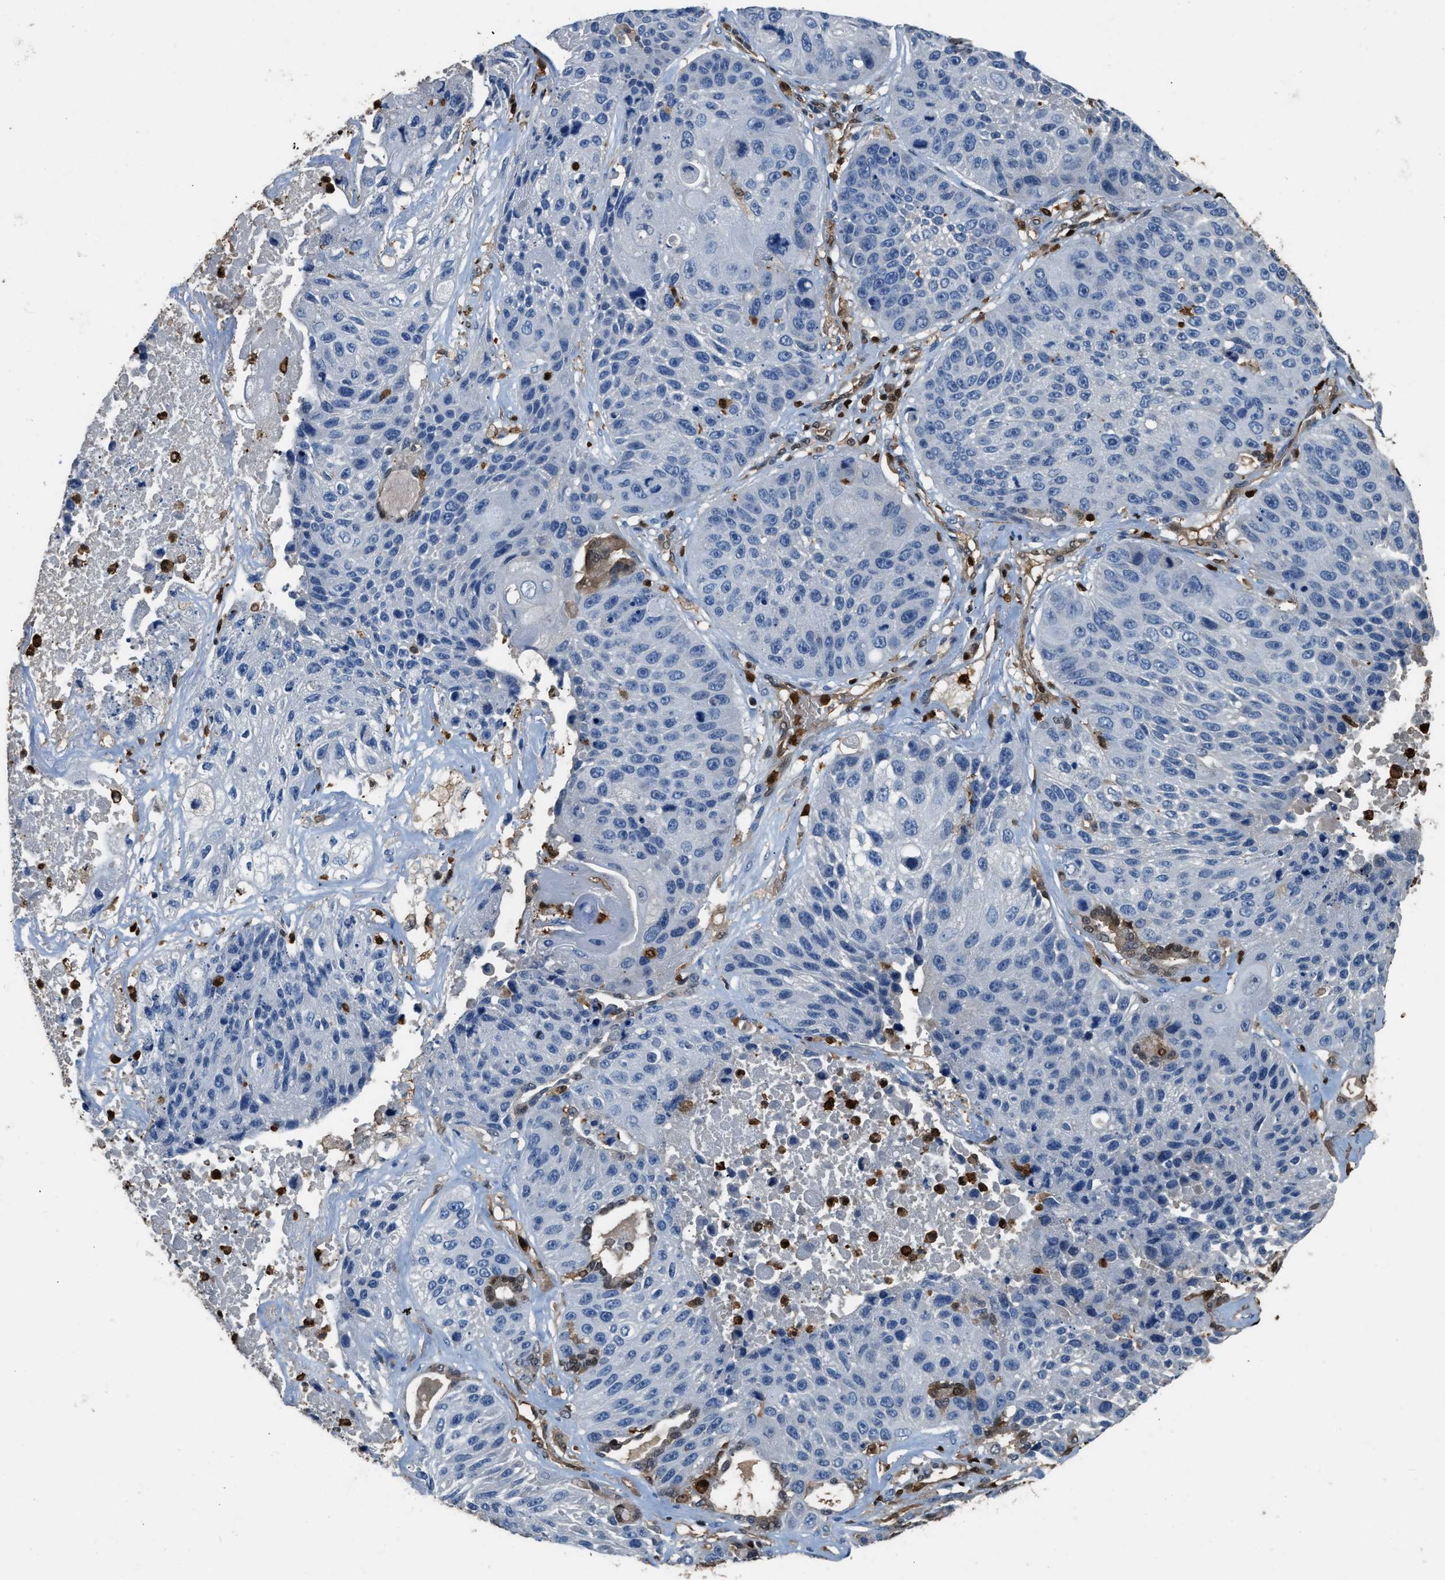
{"staining": {"intensity": "negative", "quantity": "none", "location": "none"}, "tissue": "lung cancer", "cell_type": "Tumor cells", "image_type": "cancer", "snomed": [{"axis": "morphology", "description": "Squamous cell carcinoma, NOS"}, {"axis": "topography", "description": "Lung"}], "caption": "An immunohistochemistry photomicrograph of squamous cell carcinoma (lung) is shown. There is no staining in tumor cells of squamous cell carcinoma (lung).", "gene": "ARHGDIB", "patient": {"sex": "male", "age": 61}}